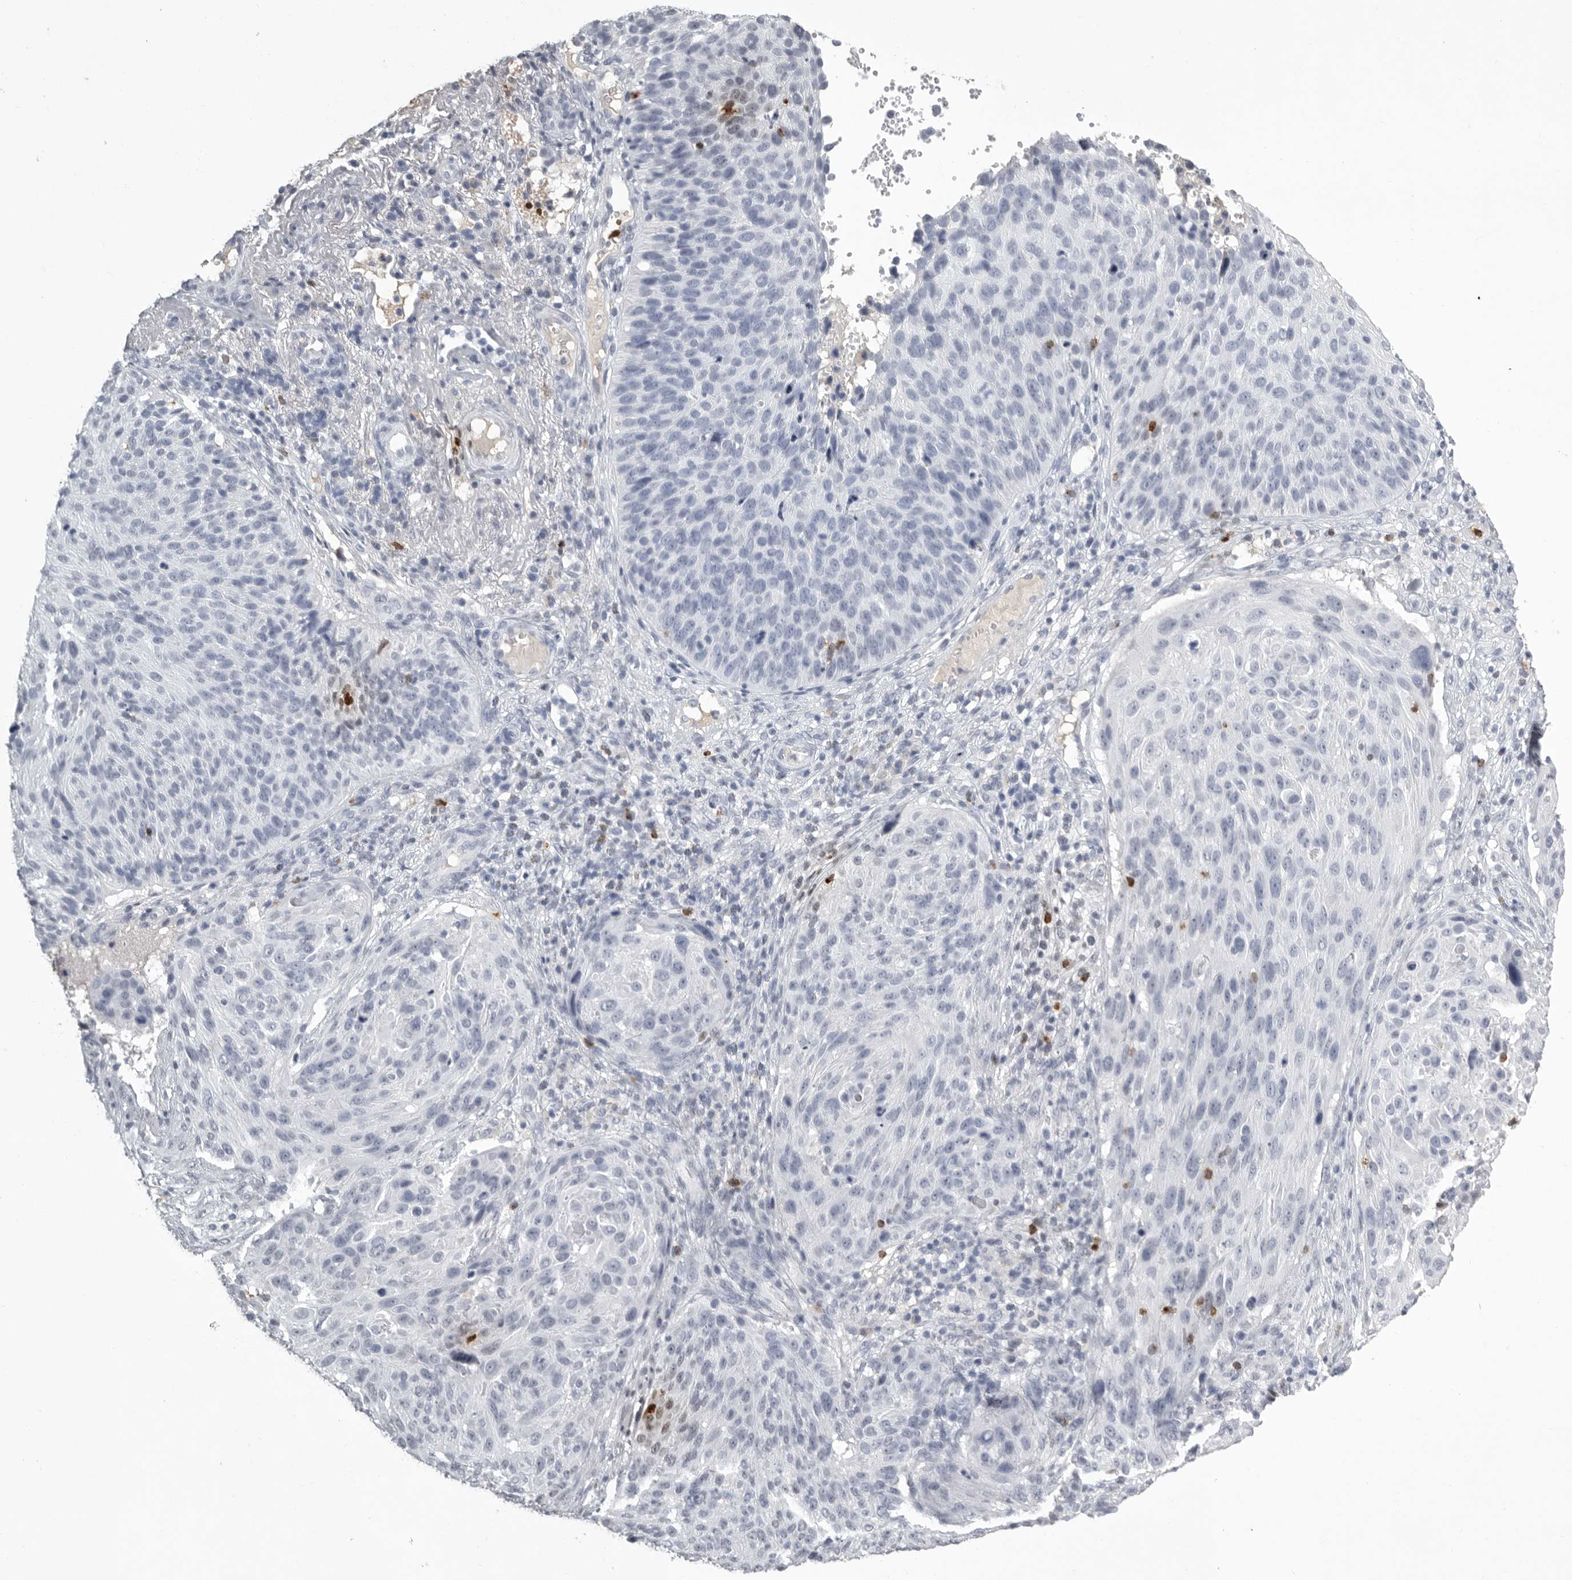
{"staining": {"intensity": "negative", "quantity": "none", "location": "none"}, "tissue": "cervical cancer", "cell_type": "Tumor cells", "image_type": "cancer", "snomed": [{"axis": "morphology", "description": "Squamous cell carcinoma, NOS"}, {"axis": "topography", "description": "Cervix"}], "caption": "This is an IHC histopathology image of human cervical cancer. There is no staining in tumor cells.", "gene": "GNLY", "patient": {"sex": "female", "age": 74}}